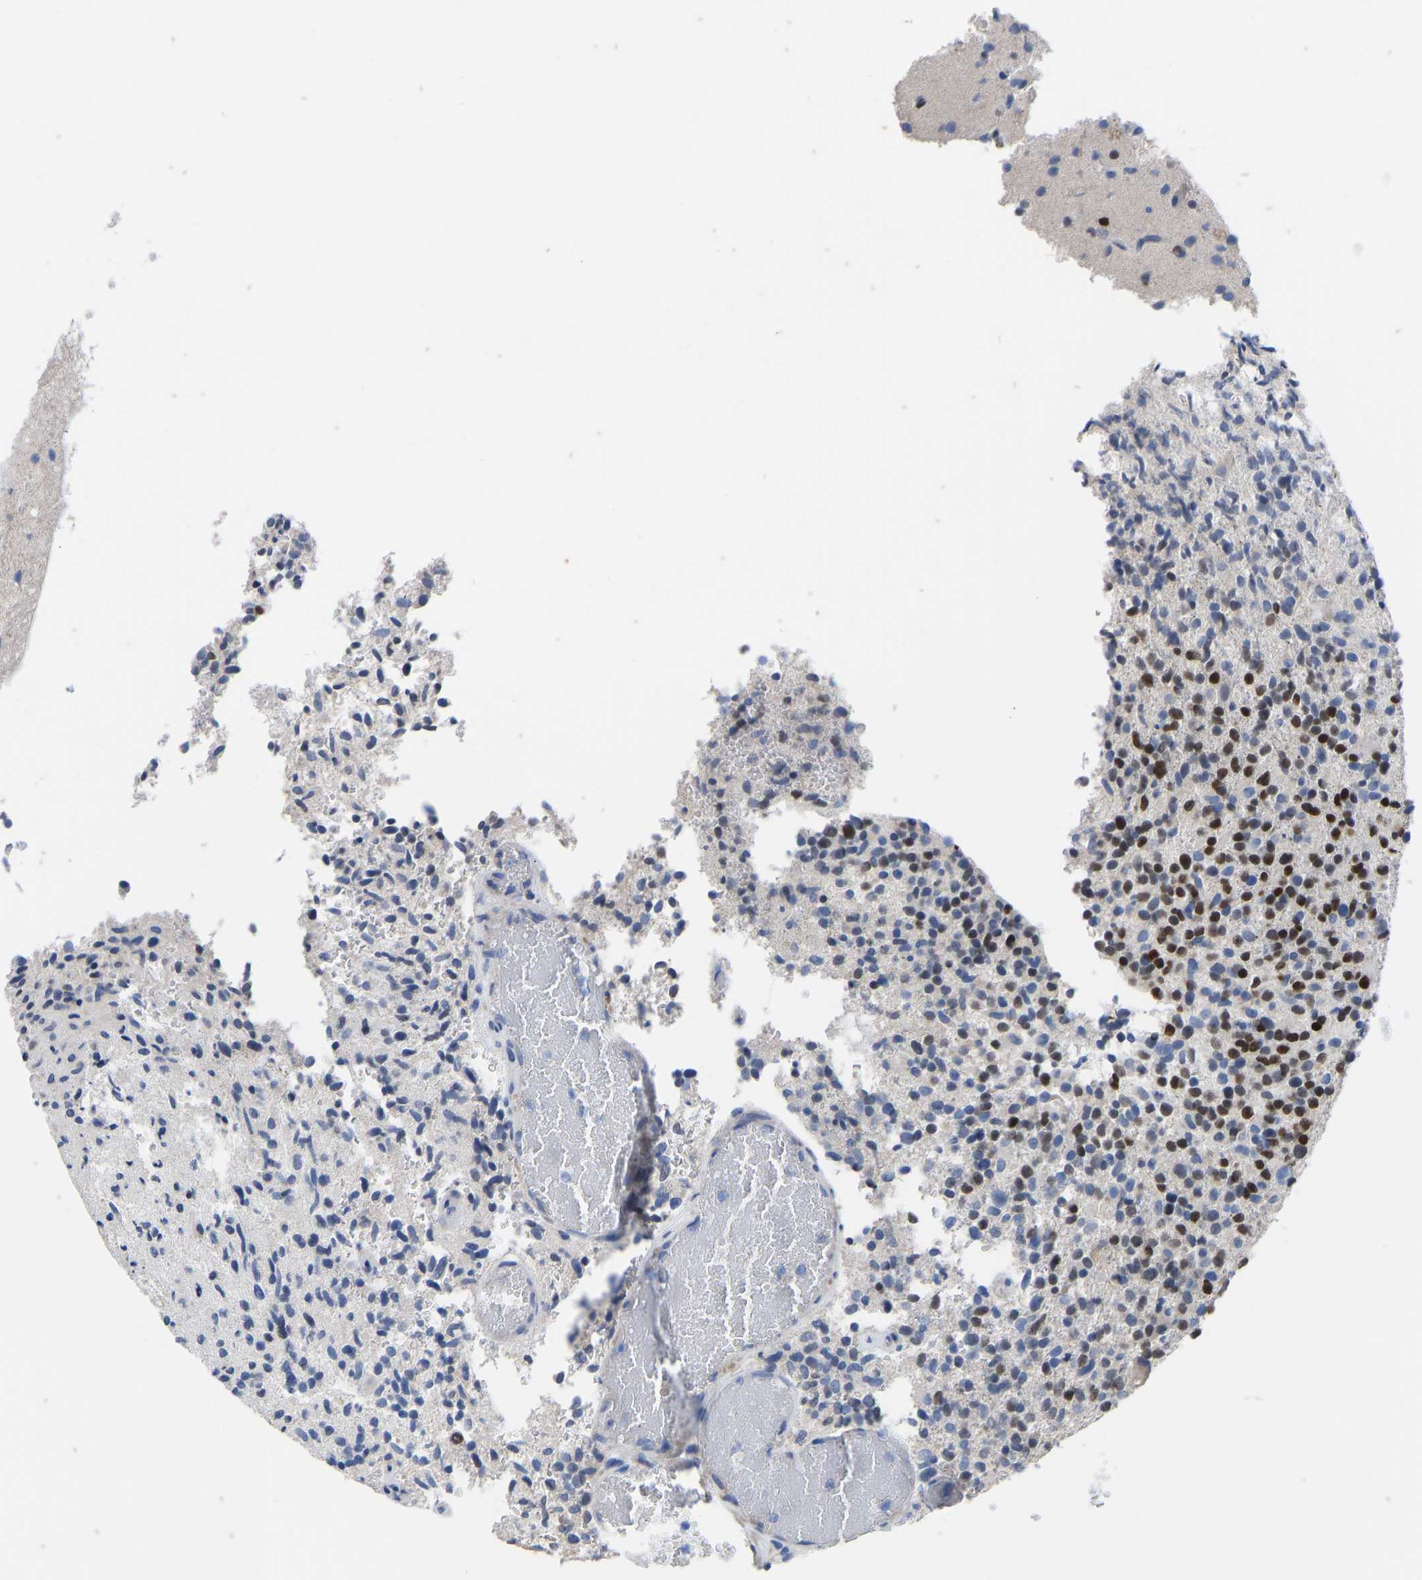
{"staining": {"intensity": "strong", "quantity": ">75%", "location": "nuclear"}, "tissue": "glioma", "cell_type": "Tumor cells", "image_type": "cancer", "snomed": [{"axis": "morphology", "description": "Glioma, malignant, High grade"}, {"axis": "topography", "description": "Brain"}], "caption": "Protein analysis of glioma tissue reveals strong nuclear expression in approximately >75% of tumor cells.", "gene": "OLIG2", "patient": {"sex": "male", "age": 72}}